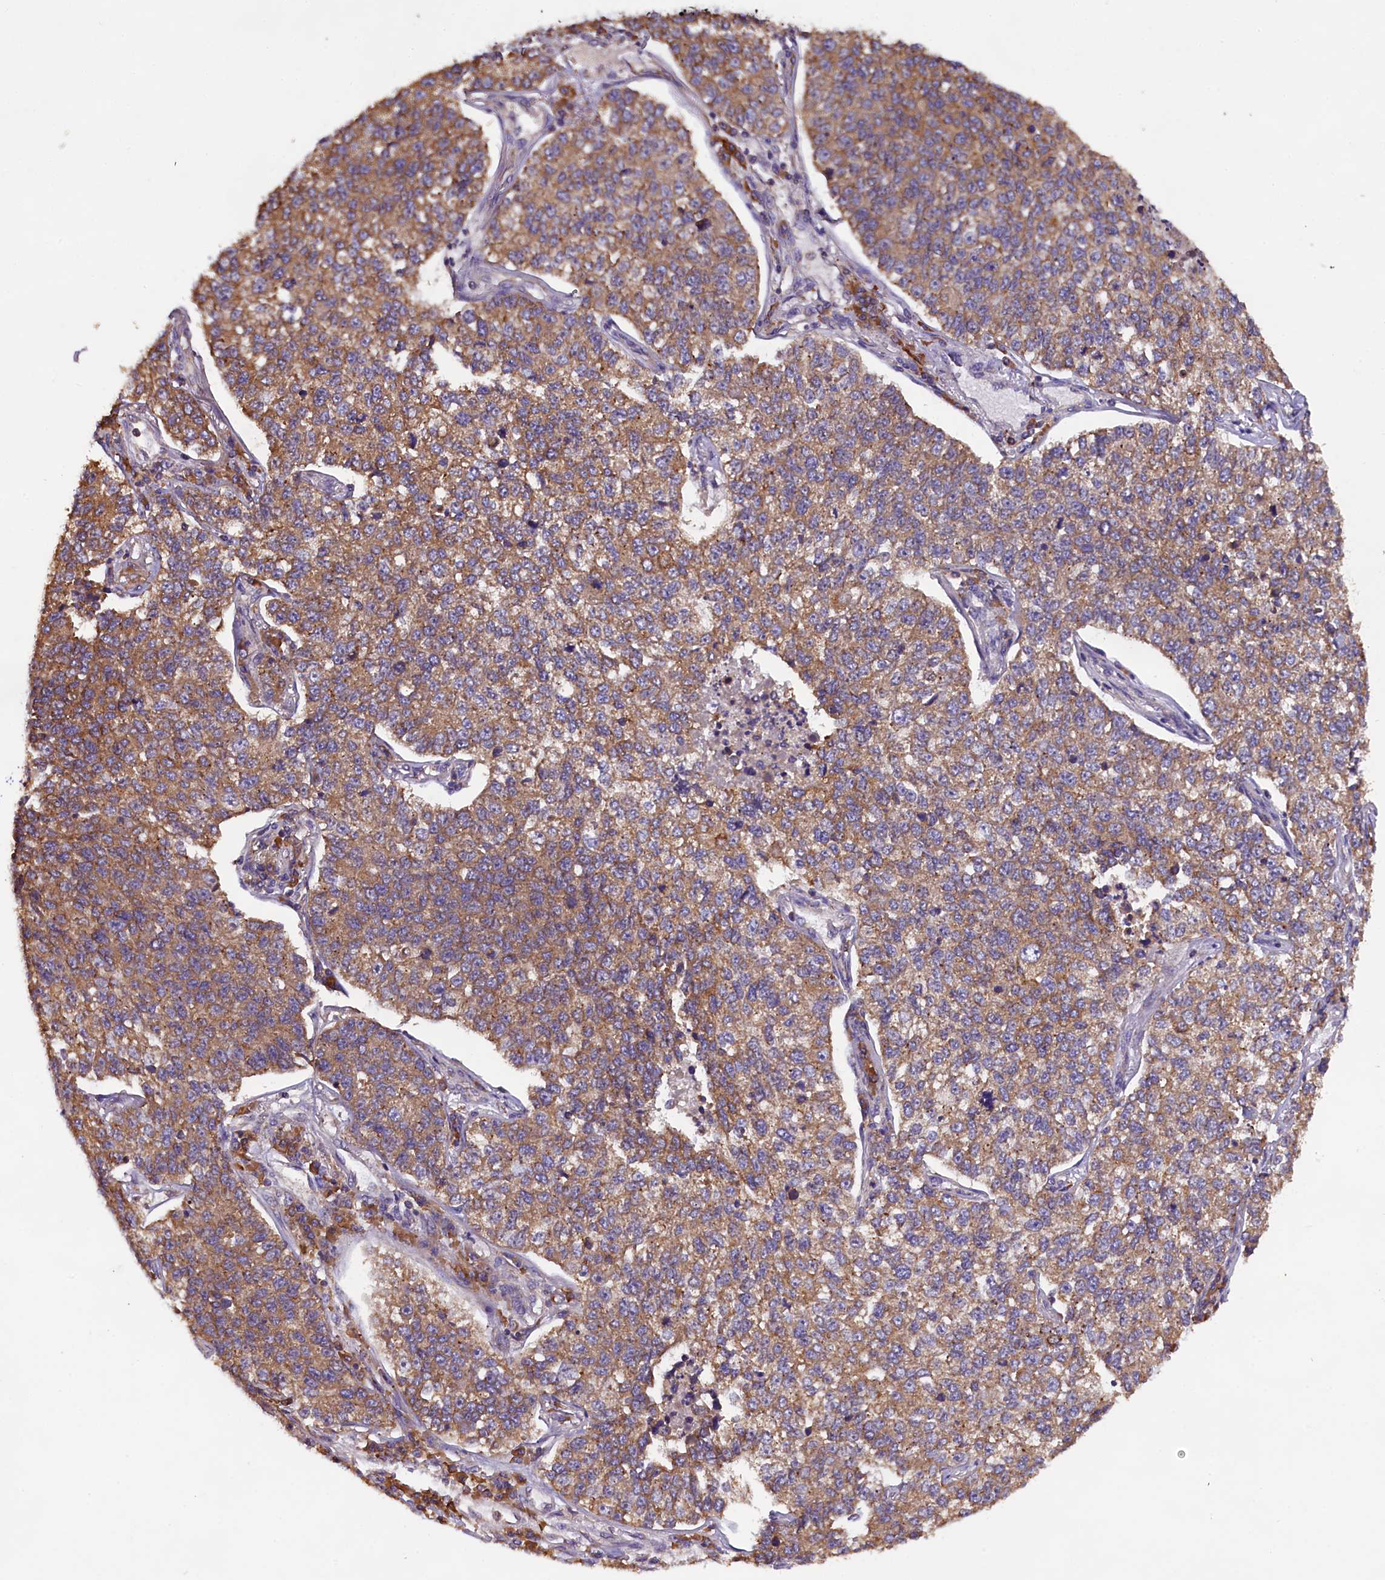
{"staining": {"intensity": "moderate", "quantity": "25%-75%", "location": "cytoplasmic/membranous"}, "tissue": "lung cancer", "cell_type": "Tumor cells", "image_type": "cancer", "snomed": [{"axis": "morphology", "description": "Adenocarcinoma, NOS"}, {"axis": "topography", "description": "Lung"}], "caption": "Protein expression analysis of human adenocarcinoma (lung) reveals moderate cytoplasmic/membranous expression in approximately 25%-75% of tumor cells. The staining was performed using DAB (3,3'-diaminobenzidine) to visualize the protein expression in brown, while the nuclei were stained in blue with hematoxylin (Magnification: 20x).", "gene": "ENKD1", "patient": {"sex": "male", "age": 49}}